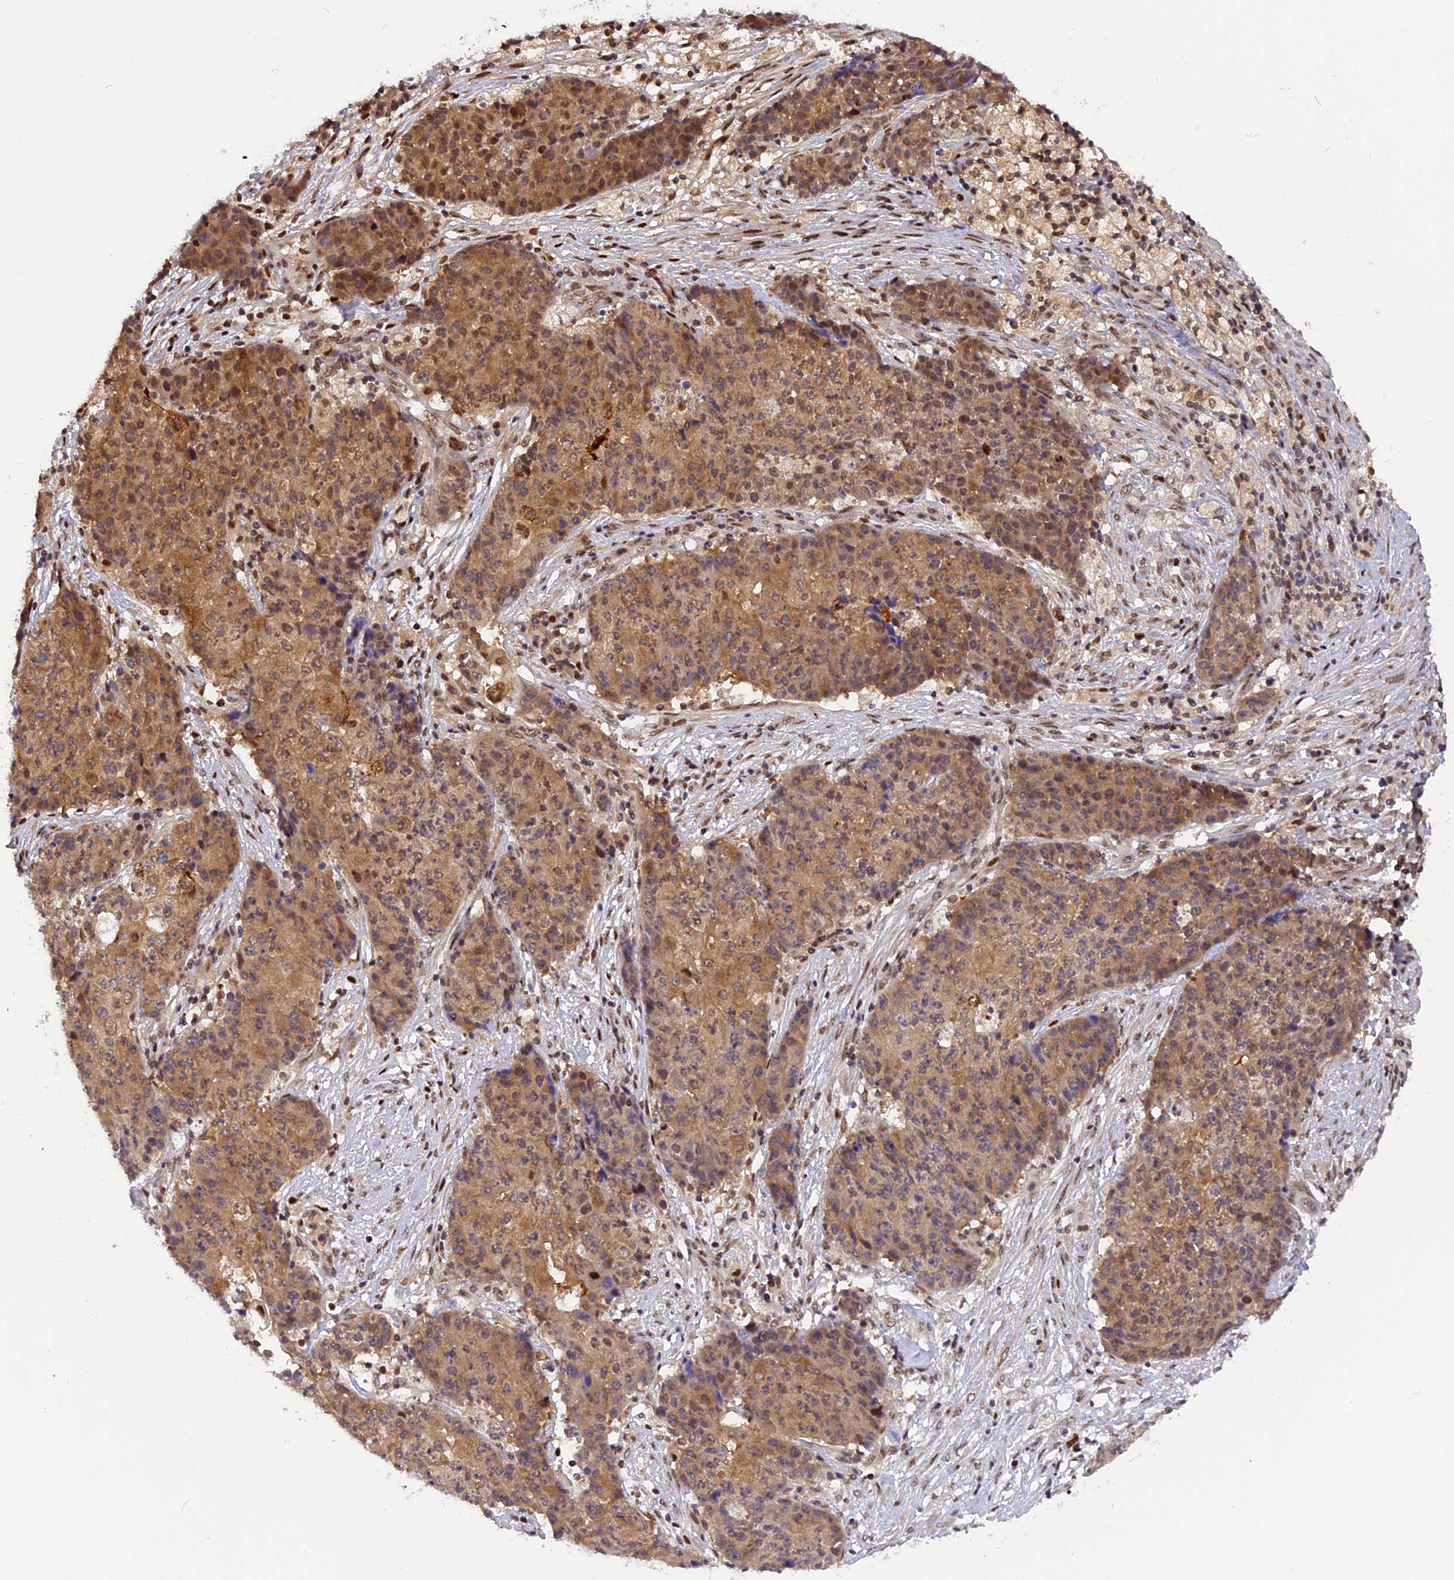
{"staining": {"intensity": "moderate", "quantity": ">75%", "location": "cytoplasmic/membranous,nuclear"}, "tissue": "ovarian cancer", "cell_type": "Tumor cells", "image_type": "cancer", "snomed": [{"axis": "morphology", "description": "Carcinoma, endometroid"}, {"axis": "topography", "description": "Ovary"}], "caption": "Ovarian cancer was stained to show a protein in brown. There is medium levels of moderate cytoplasmic/membranous and nuclear expression in approximately >75% of tumor cells. (brown staining indicates protein expression, while blue staining denotes nuclei).", "gene": "RABGGTA", "patient": {"sex": "female", "age": 42}}